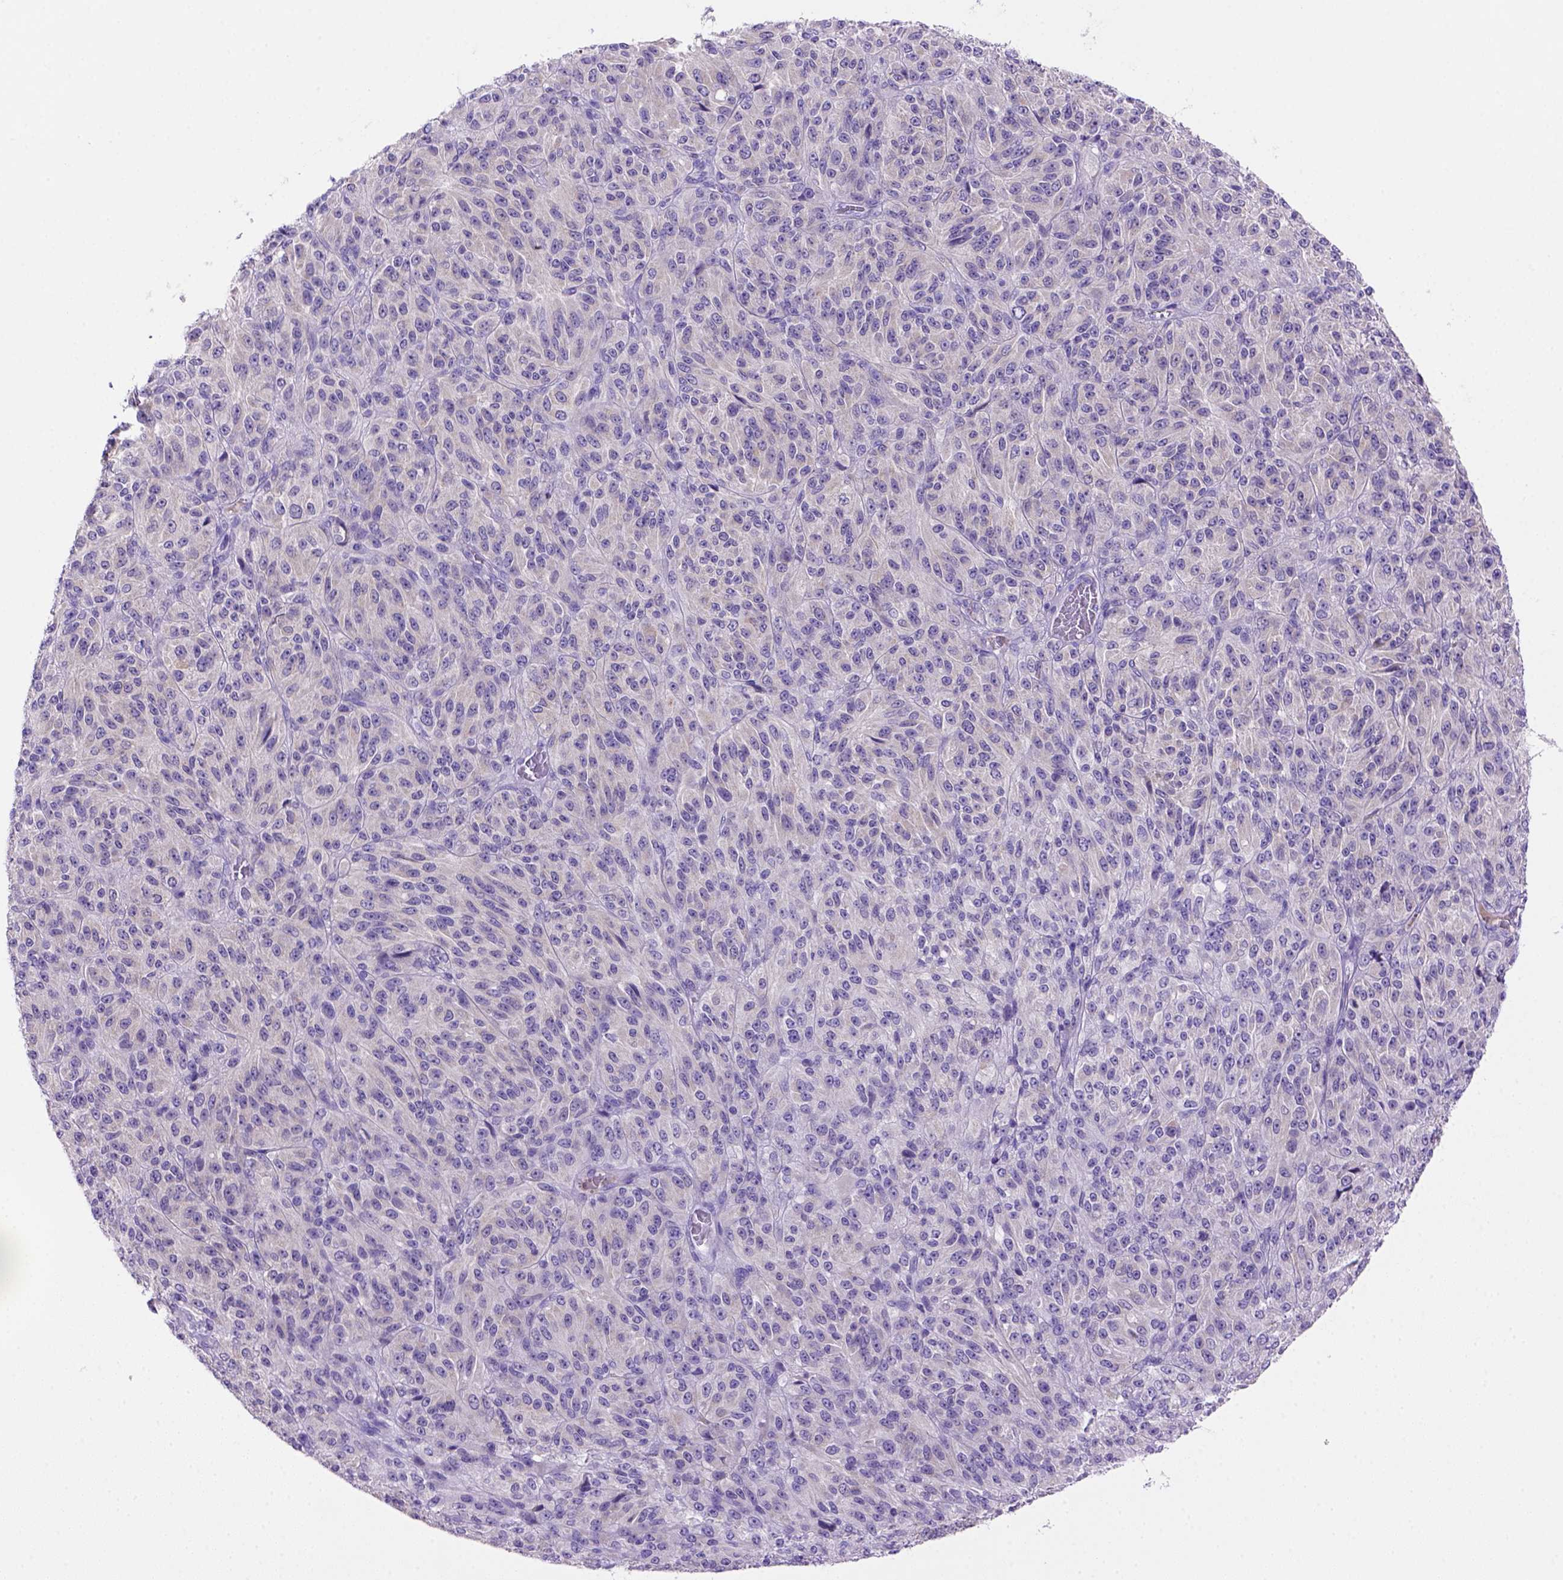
{"staining": {"intensity": "negative", "quantity": "none", "location": "none"}, "tissue": "melanoma", "cell_type": "Tumor cells", "image_type": "cancer", "snomed": [{"axis": "morphology", "description": "Malignant melanoma, Metastatic site"}, {"axis": "topography", "description": "Brain"}], "caption": "A micrograph of malignant melanoma (metastatic site) stained for a protein shows no brown staining in tumor cells. Brightfield microscopy of IHC stained with DAB (3,3'-diaminobenzidine) (brown) and hematoxylin (blue), captured at high magnification.", "gene": "SIRPD", "patient": {"sex": "female", "age": 56}}